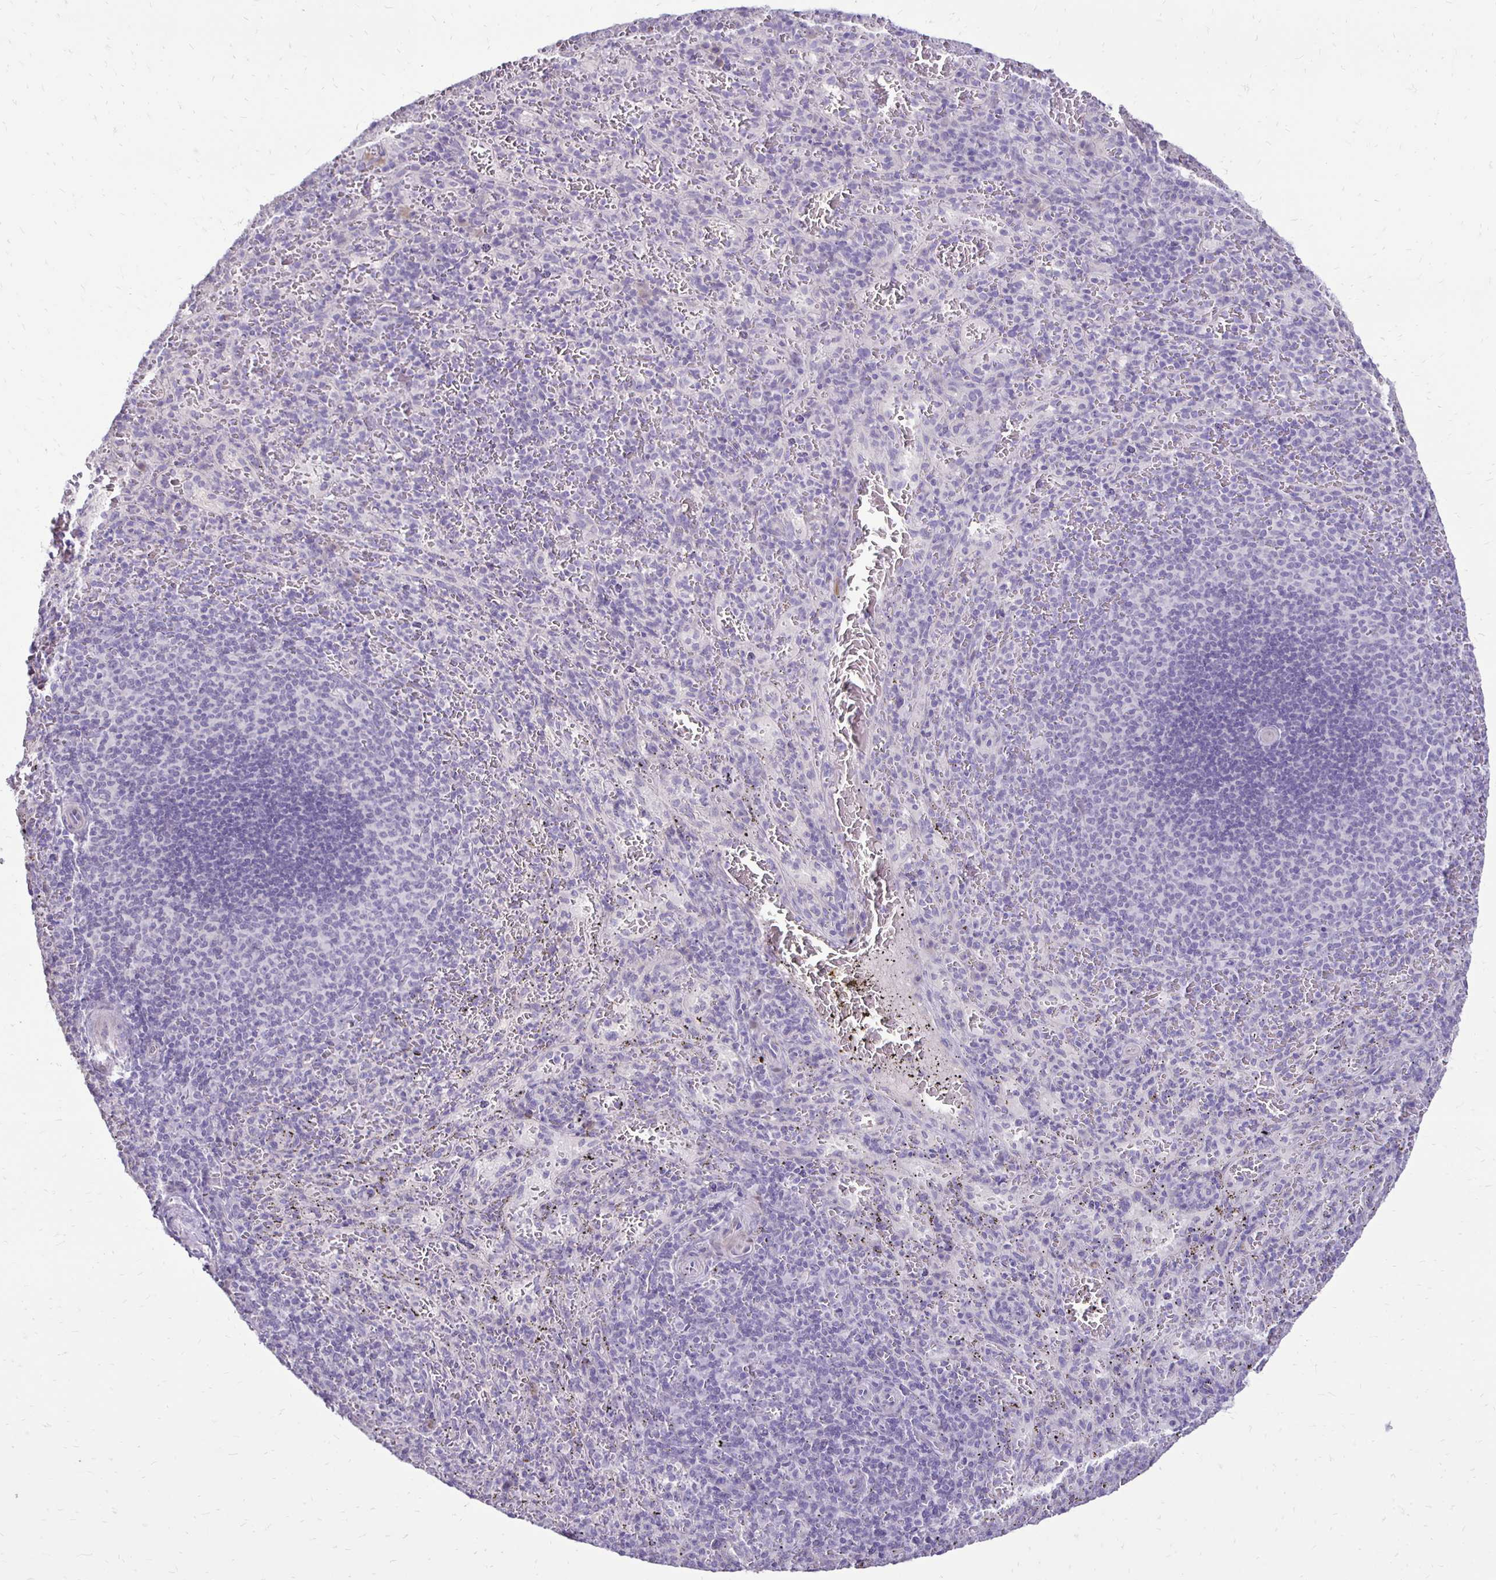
{"staining": {"intensity": "negative", "quantity": "none", "location": "none"}, "tissue": "spleen", "cell_type": "Cells in red pulp", "image_type": "normal", "snomed": [{"axis": "morphology", "description": "Normal tissue, NOS"}, {"axis": "topography", "description": "Spleen"}], "caption": "An image of spleen stained for a protein displays no brown staining in cells in red pulp.", "gene": "GAS2", "patient": {"sex": "male", "age": 57}}